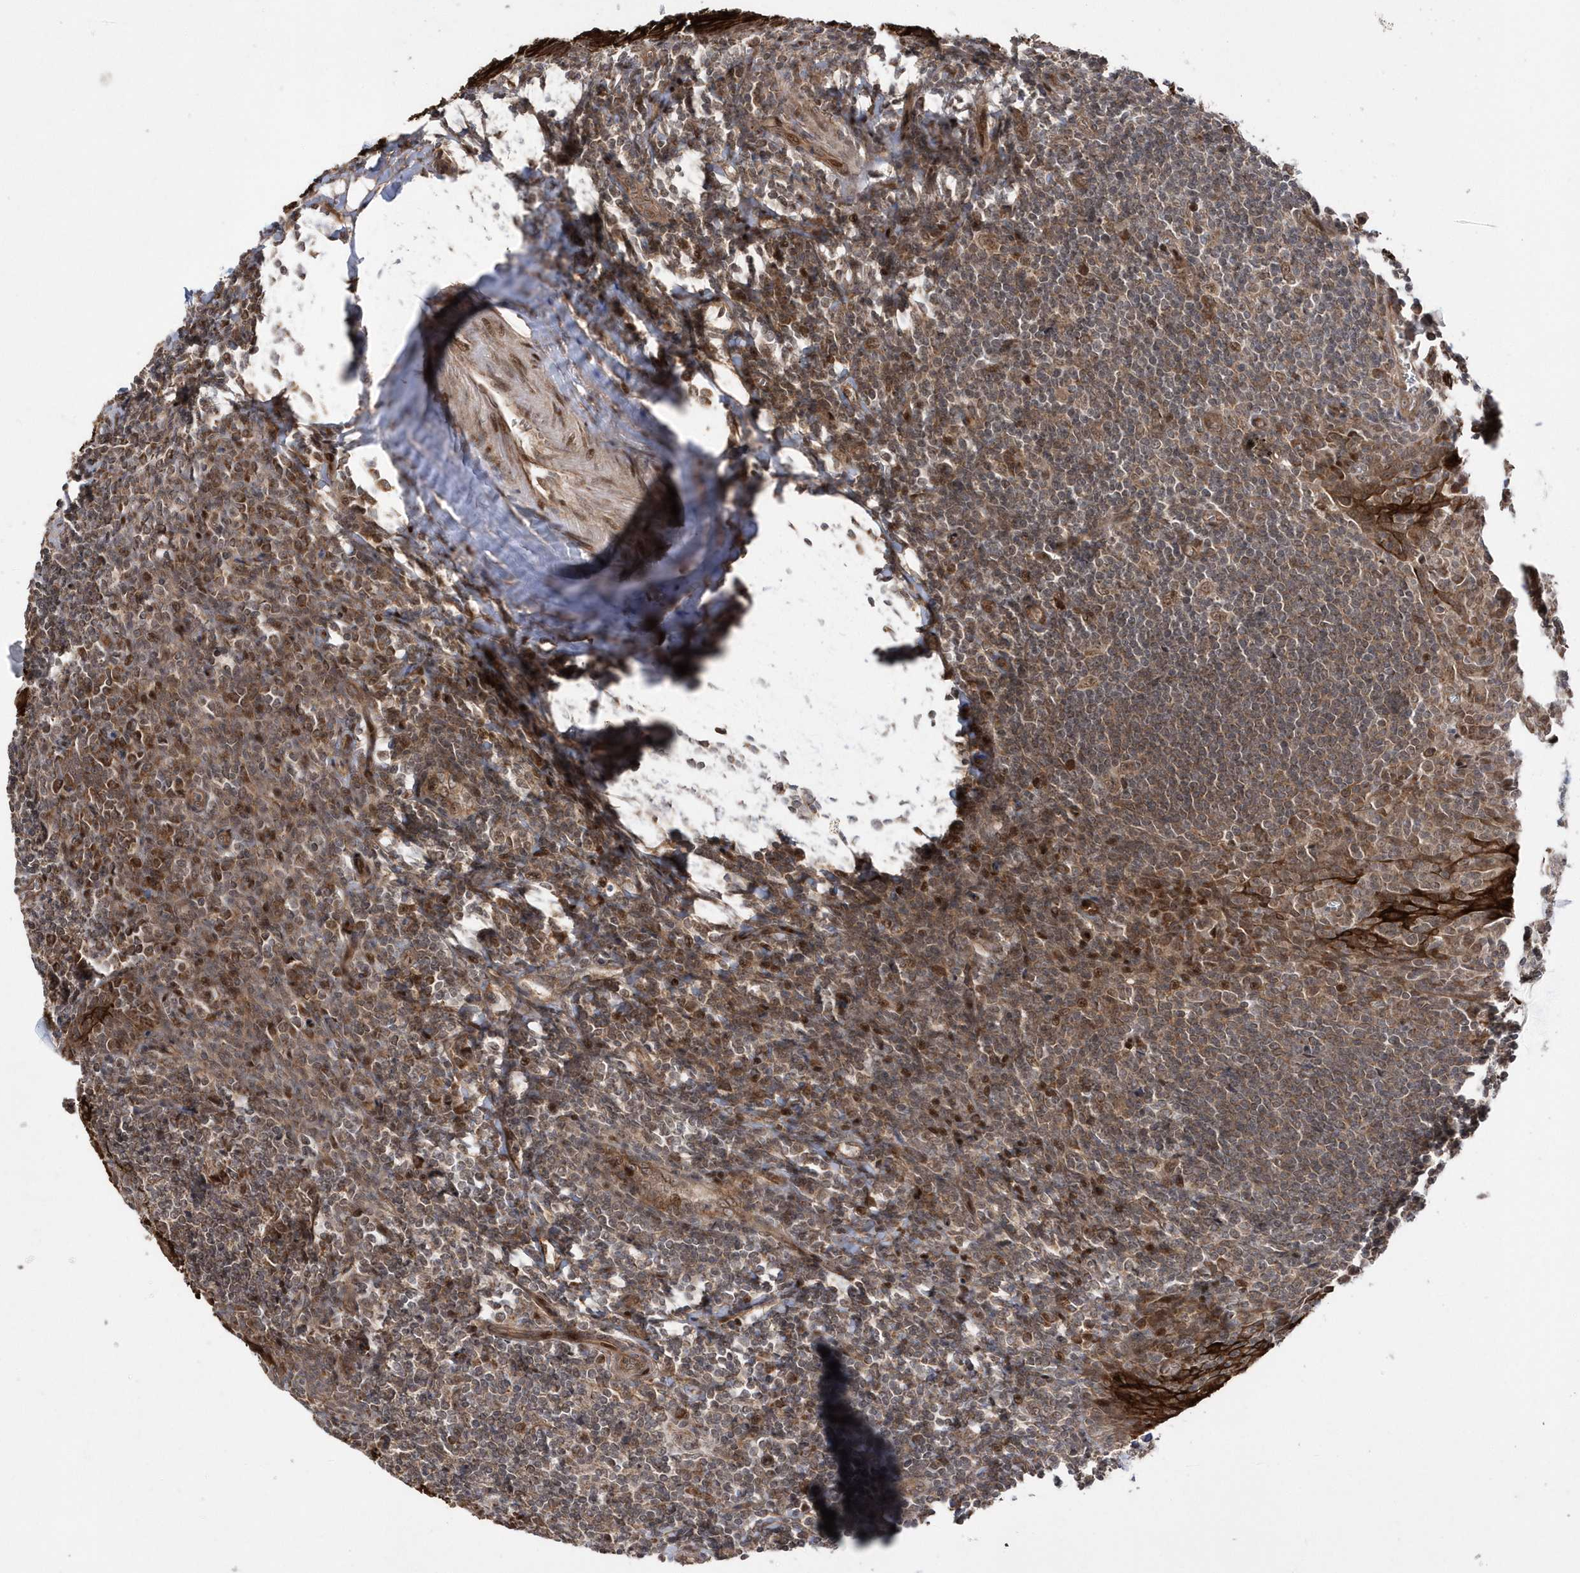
{"staining": {"intensity": "weak", "quantity": "25%-75%", "location": "cytoplasmic/membranous,nuclear"}, "tissue": "tonsil", "cell_type": "Germinal center cells", "image_type": "normal", "snomed": [{"axis": "morphology", "description": "Normal tissue, NOS"}, {"axis": "topography", "description": "Tonsil"}], "caption": "Tonsil stained with a brown dye exhibits weak cytoplasmic/membranous,nuclear positive staining in approximately 25%-75% of germinal center cells.", "gene": "DALRD3", "patient": {"sex": "male", "age": 27}}